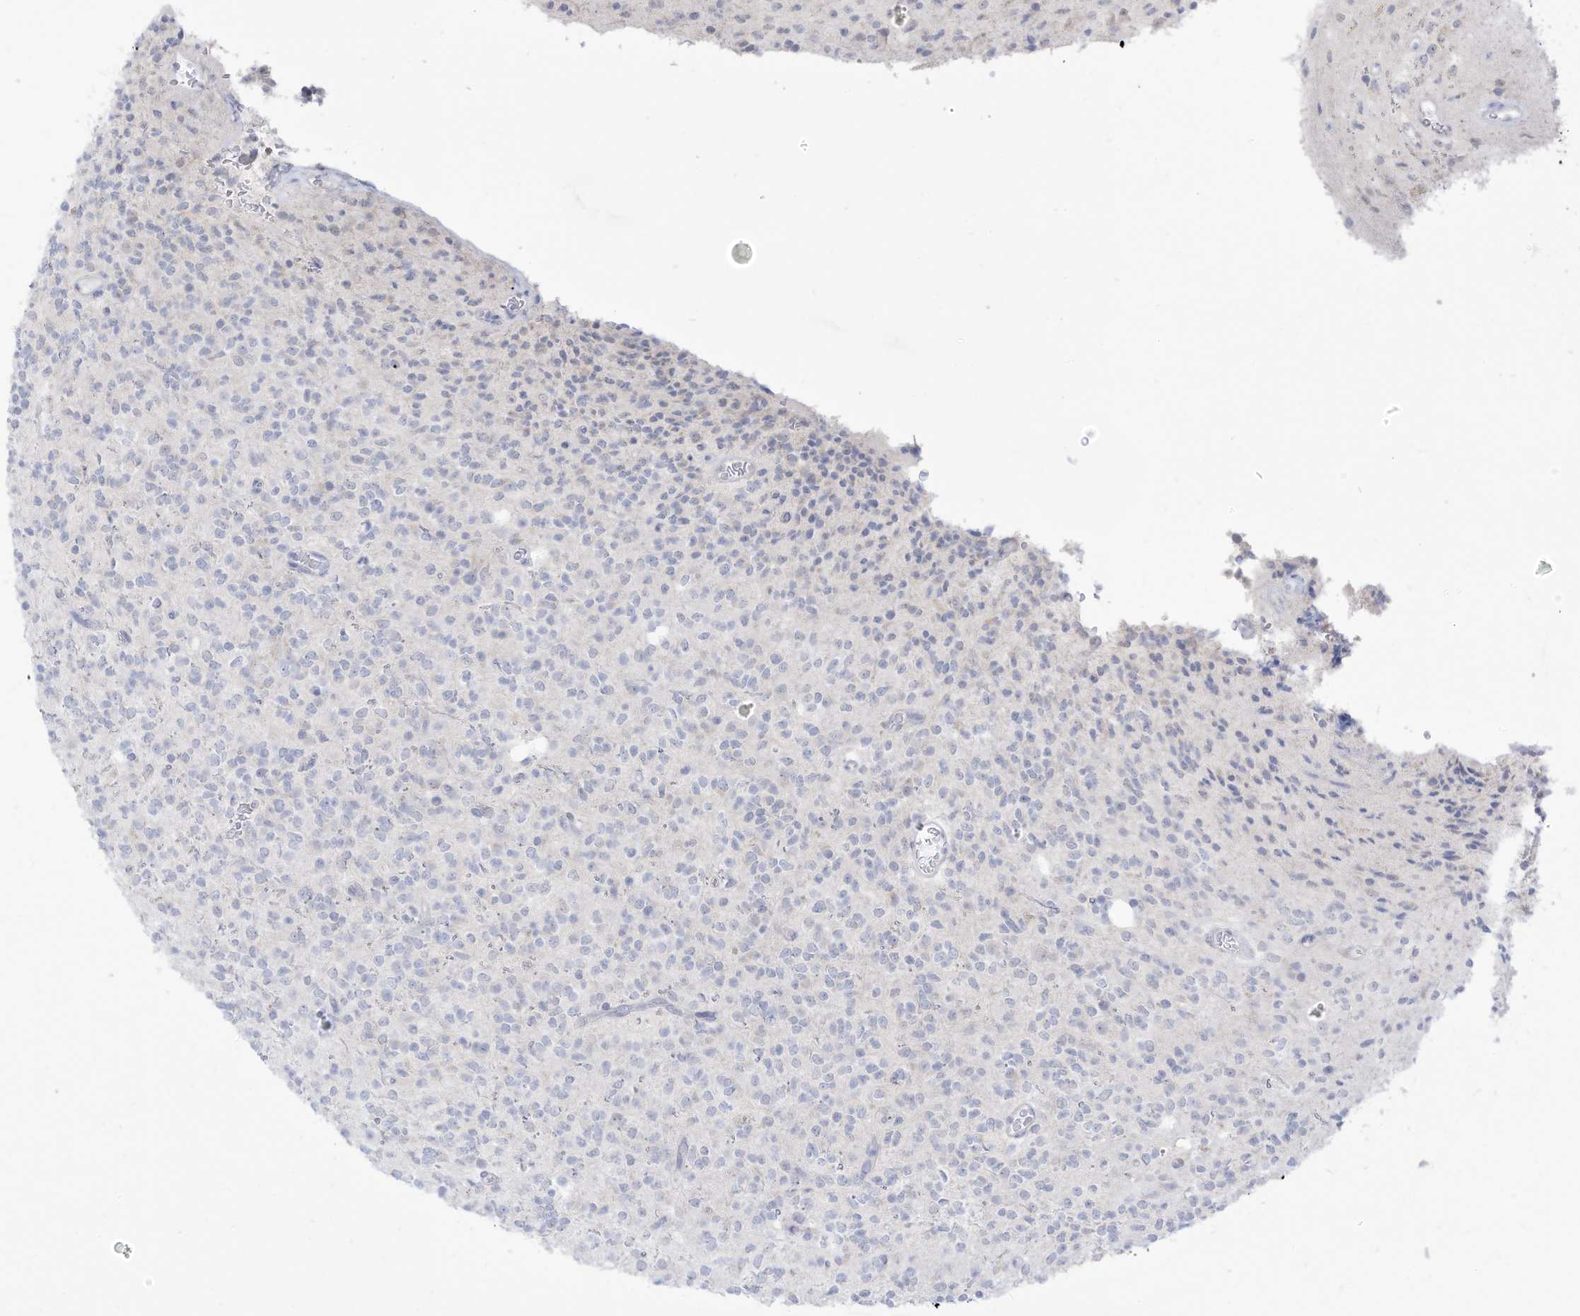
{"staining": {"intensity": "negative", "quantity": "none", "location": "none"}, "tissue": "glioma", "cell_type": "Tumor cells", "image_type": "cancer", "snomed": [{"axis": "morphology", "description": "Glioma, malignant, High grade"}, {"axis": "topography", "description": "Brain"}], "caption": "Tumor cells are negative for protein expression in human malignant glioma (high-grade). (Brightfield microscopy of DAB (3,3'-diaminobenzidine) IHC at high magnification).", "gene": "OGT", "patient": {"sex": "male", "age": 34}}